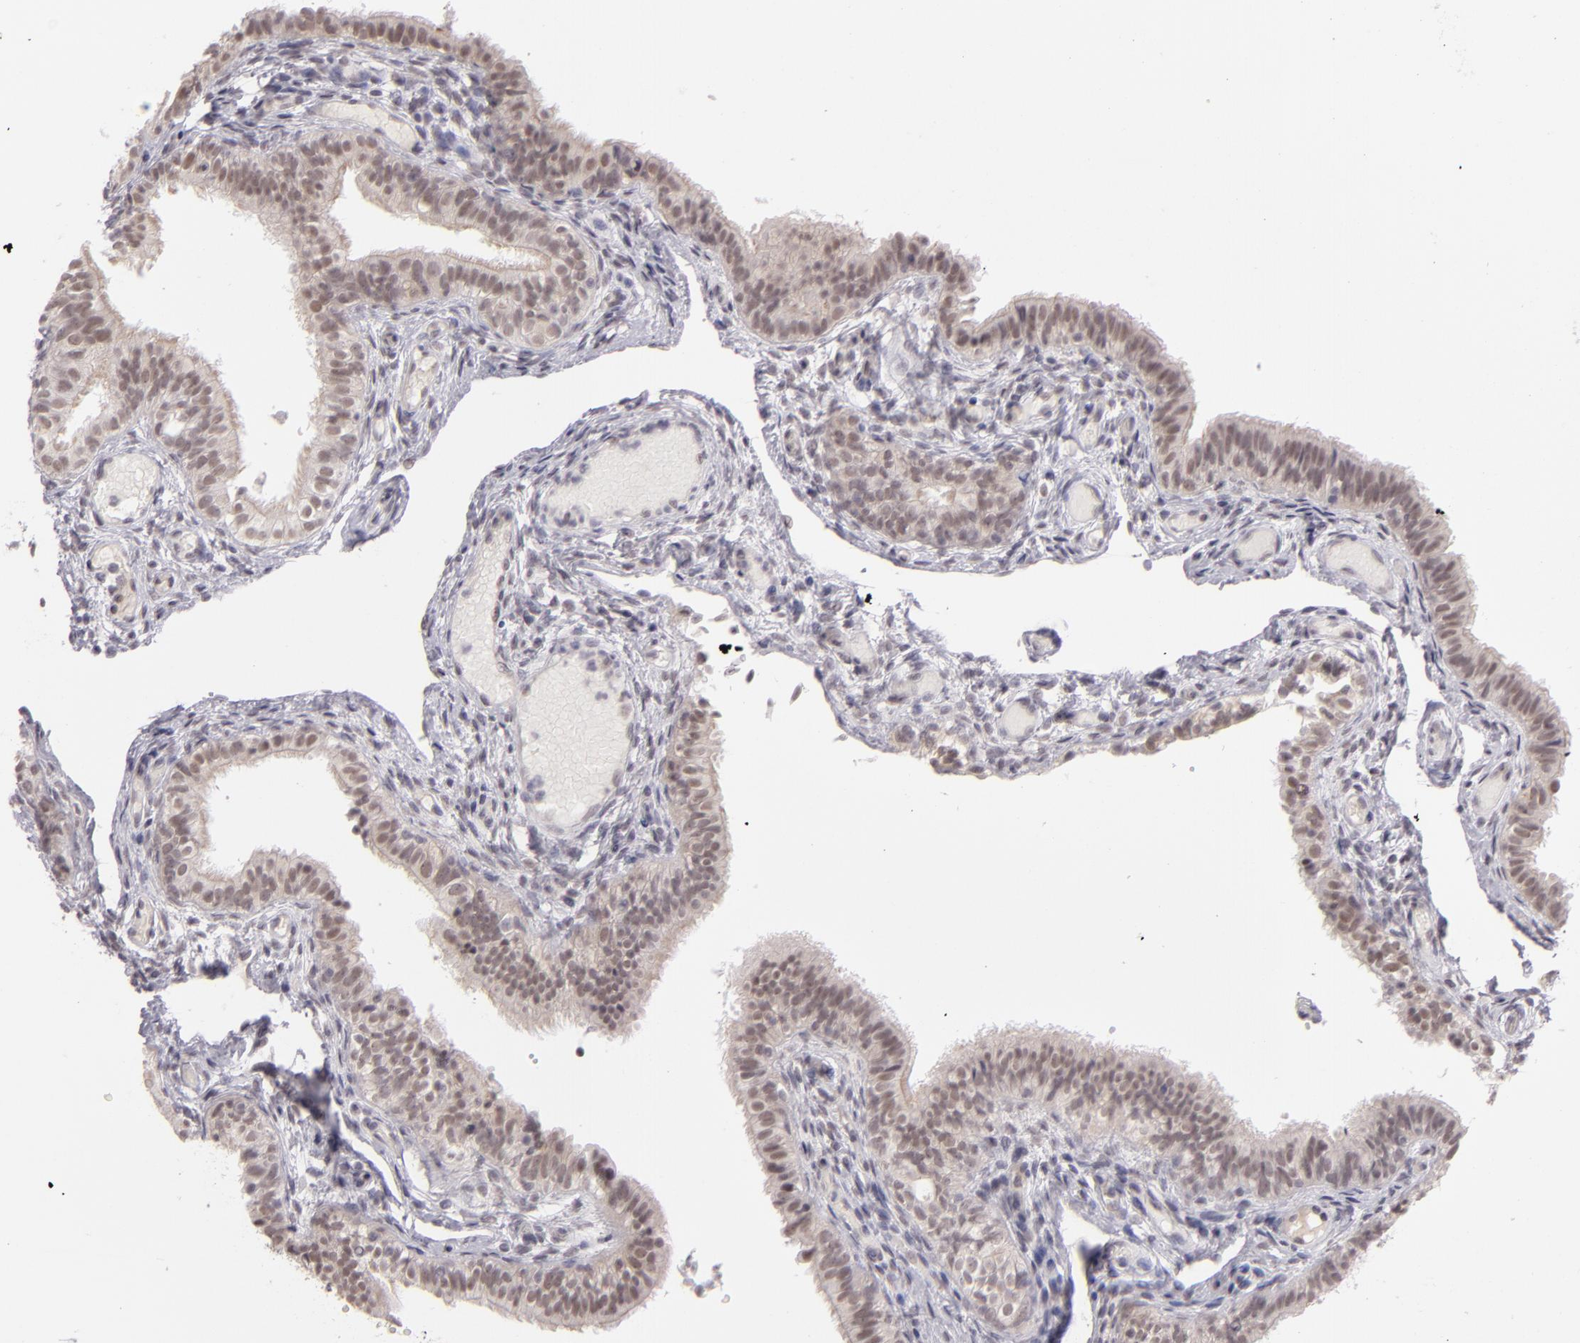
{"staining": {"intensity": "weak", "quantity": ">75%", "location": "nuclear"}, "tissue": "fallopian tube", "cell_type": "Glandular cells", "image_type": "normal", "snomed": [{"axis": "morphology", "description": "Normal tissue, NOS"}, {"axis": "morphology", "description": "Dermoid, NOS"}, {"axis": "topography", "description": "Fallopian tube"}], "caption": "Protein expression analysis of benign fallopian tube exhibits weak nuclear staining in approximately >75% of glandular cells.", "gene": "ZNF205", "patient": {"sex": "female", "age": 33}}